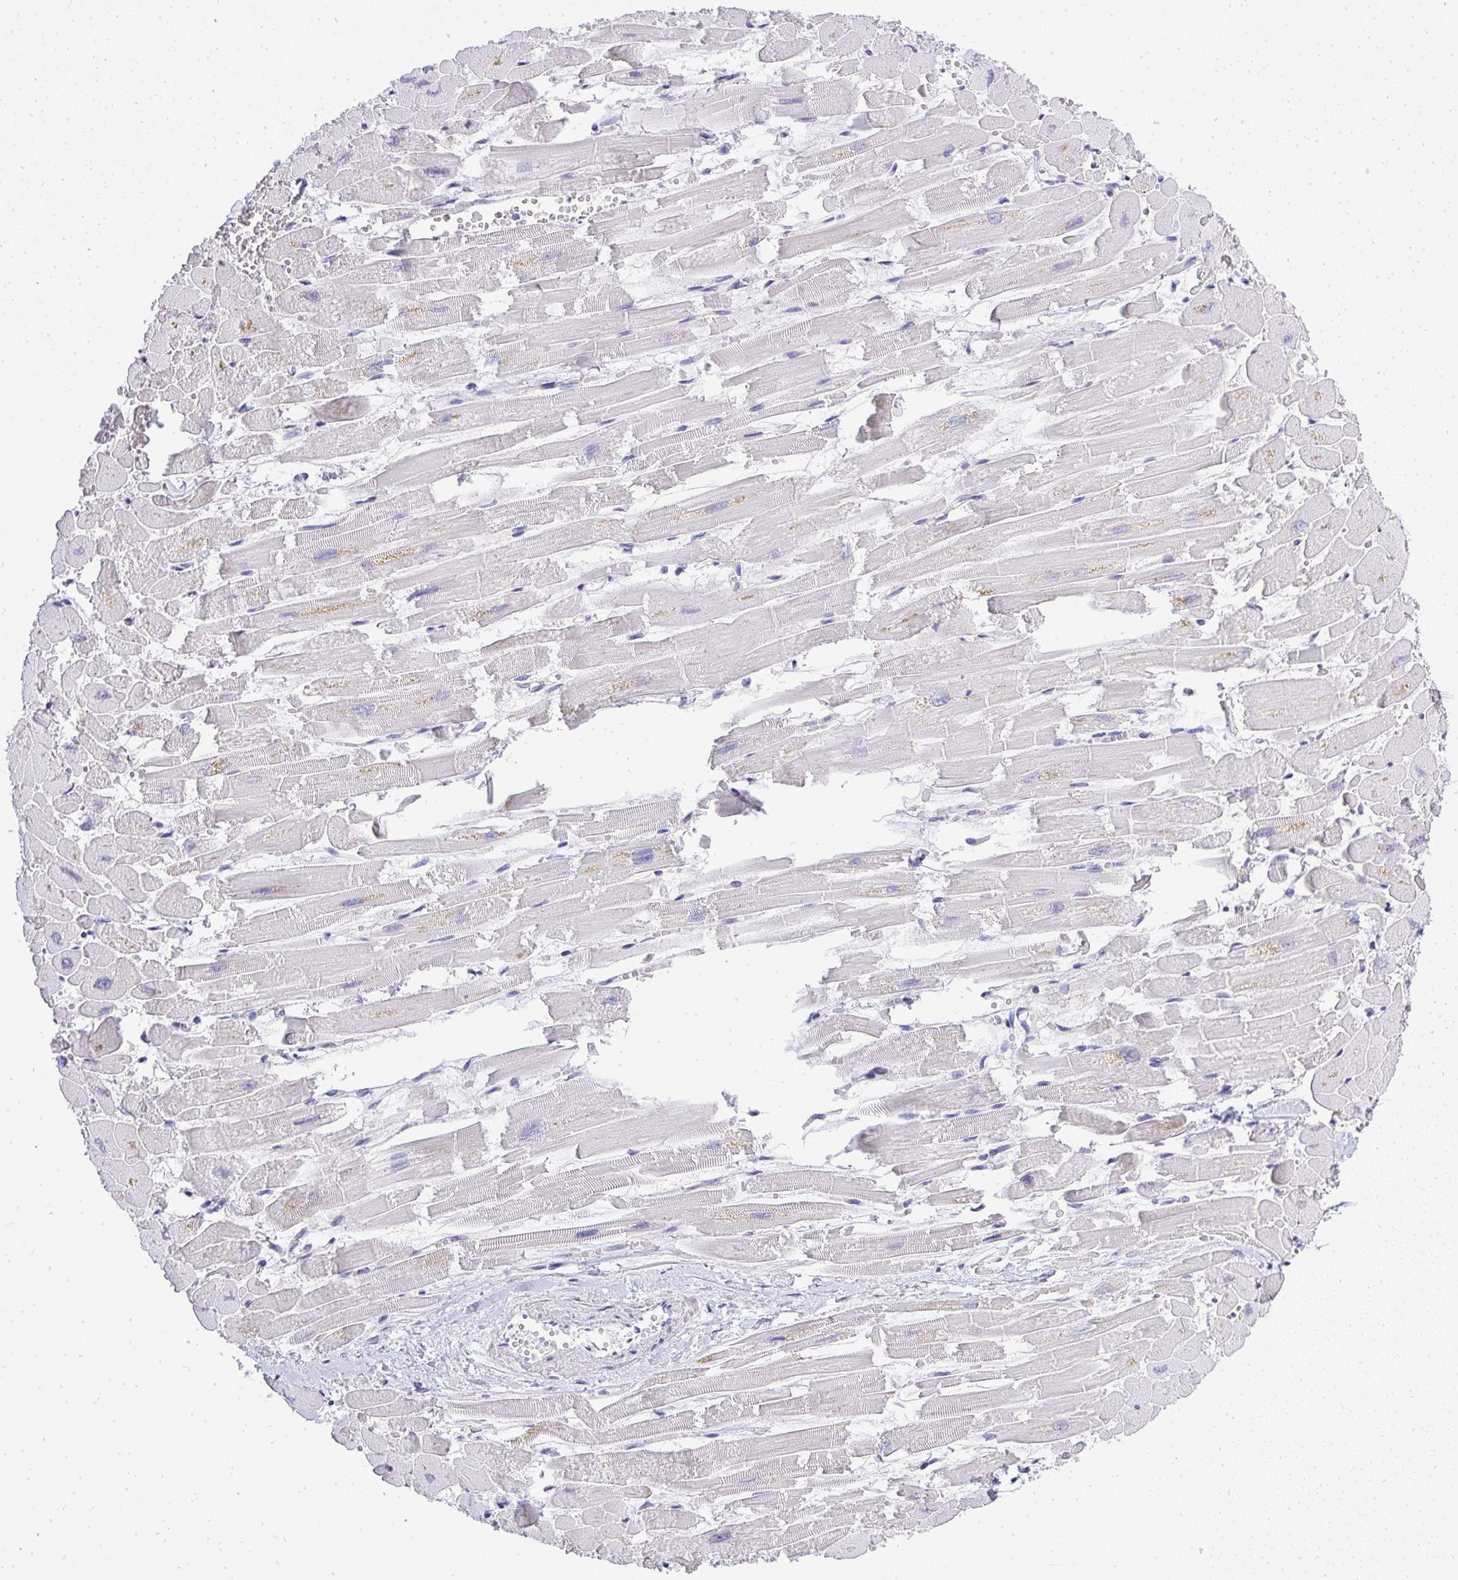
{"staining": {"intensity": "negative", "quantity": "none", "location": "none"}, "tissue": "heart muscle", "cell_type": "Cardiomyocytes", "image_type": "normal", "snomed": [{"axis": "morphology", "description": "Normal tissue, NOS"}, {"axis": "topography", "description": "Heart"}], "caption": "Immunohistochemical staining of benign human heart muscle reveals no significant expression in cardiomyocytes.", "gene": "PLPPR3", "patient": {"sex": "female", "age": 52}}